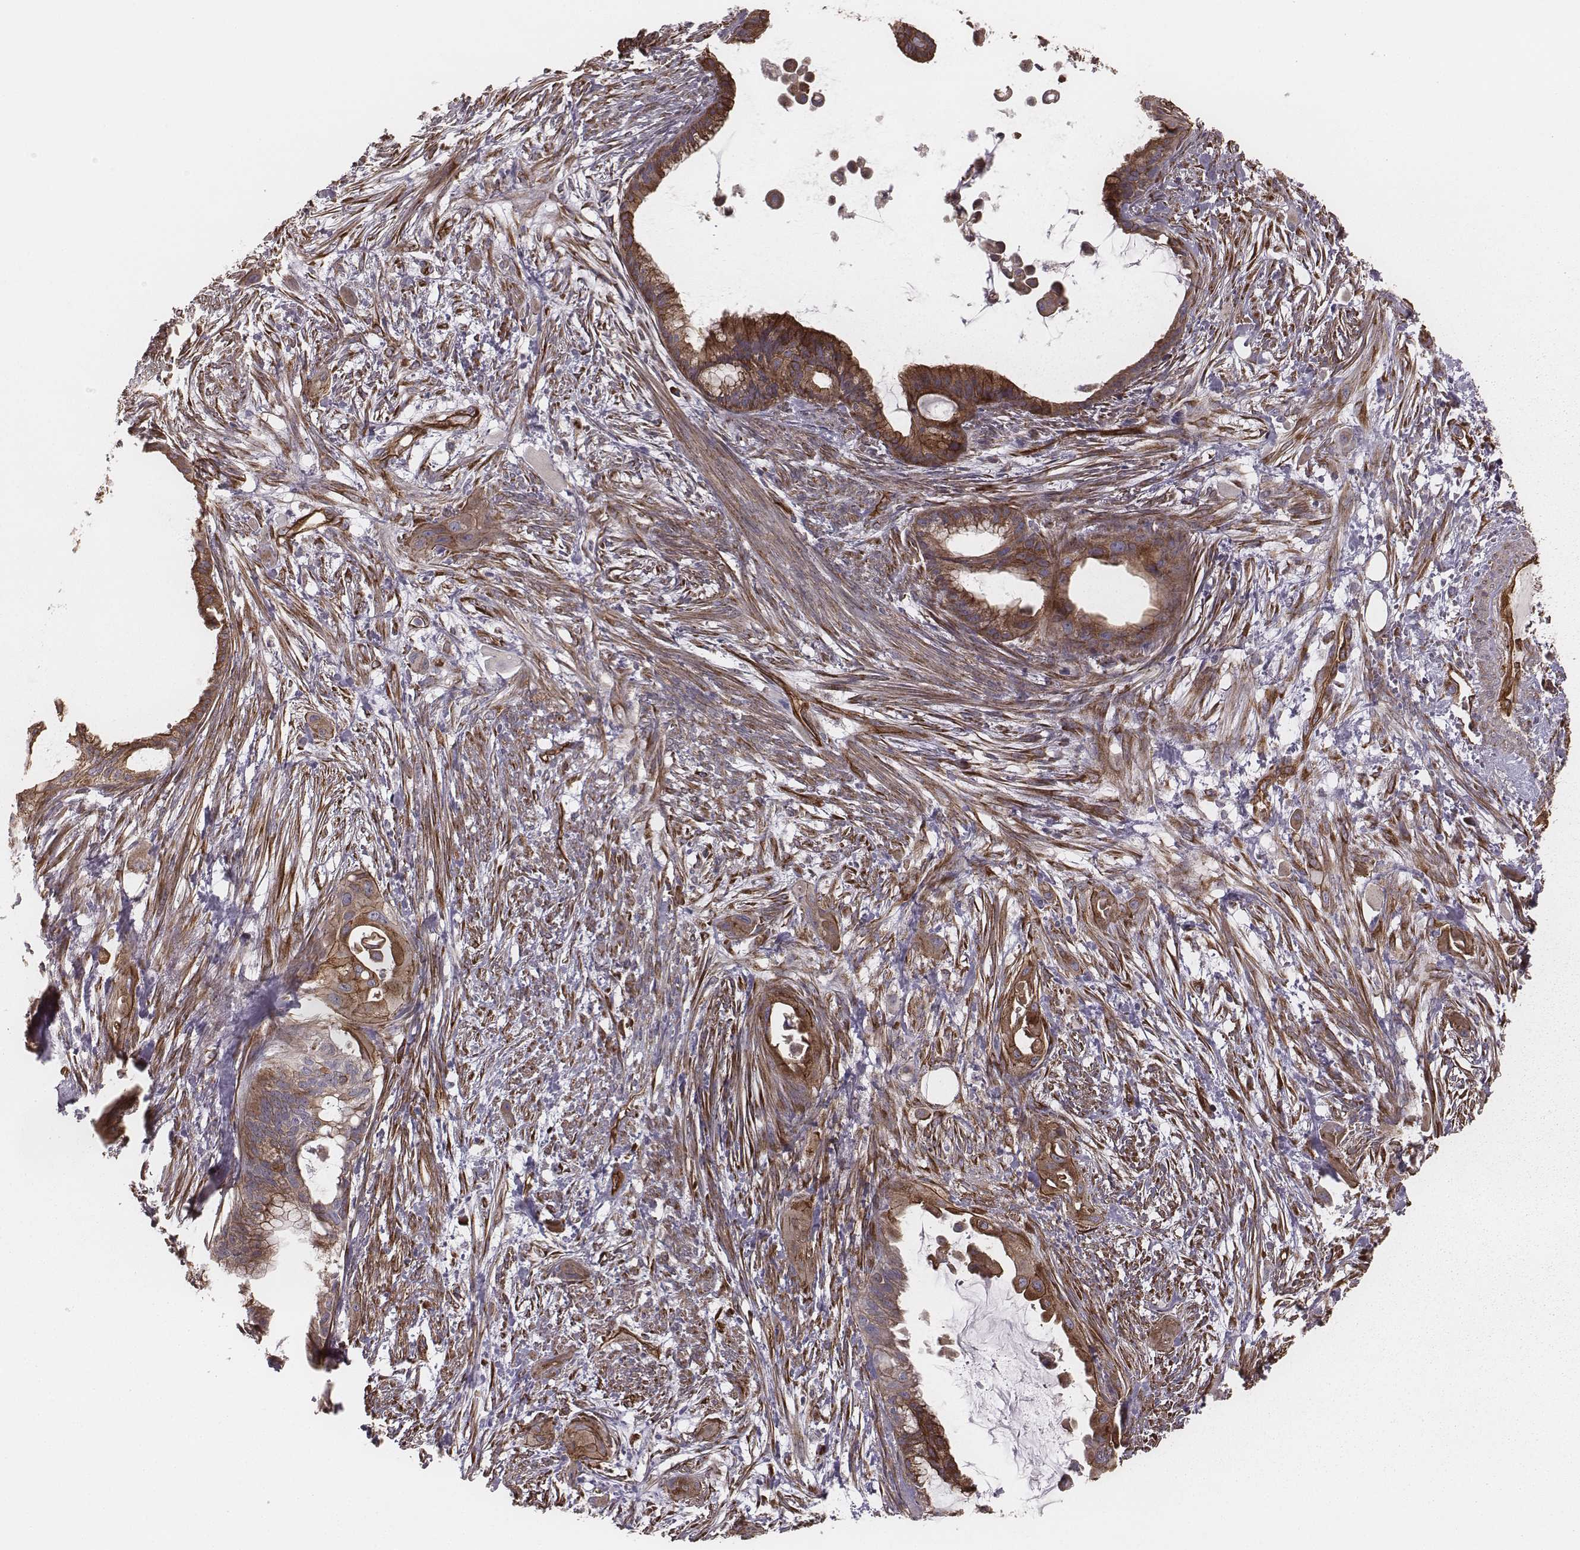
{"staining": {"intensity": "strong", "quantity": "25%-75%", "location": "cytoplasmic/membranous"}, "tissue": "endometrial cancer", "cell_type": "Tumor cells", "image_type": "cancer", "snomed": [{"axis": "morphology", "description": "Adenocarcinoma, NOS"}, {"axis": "topography", "description": "Endometrium"}], "caption": "This micrograph exhibits endometrial cancer (adenocarcinoma) stained with immunohistochemistry to label a protein in brown. The cytoplasmic/membranous of tumor cells show strong positivity for the protein. Nuclei are counter-stained blue.", "gene": "PALMD", "patient": {"sex": "female", "age": 86}}